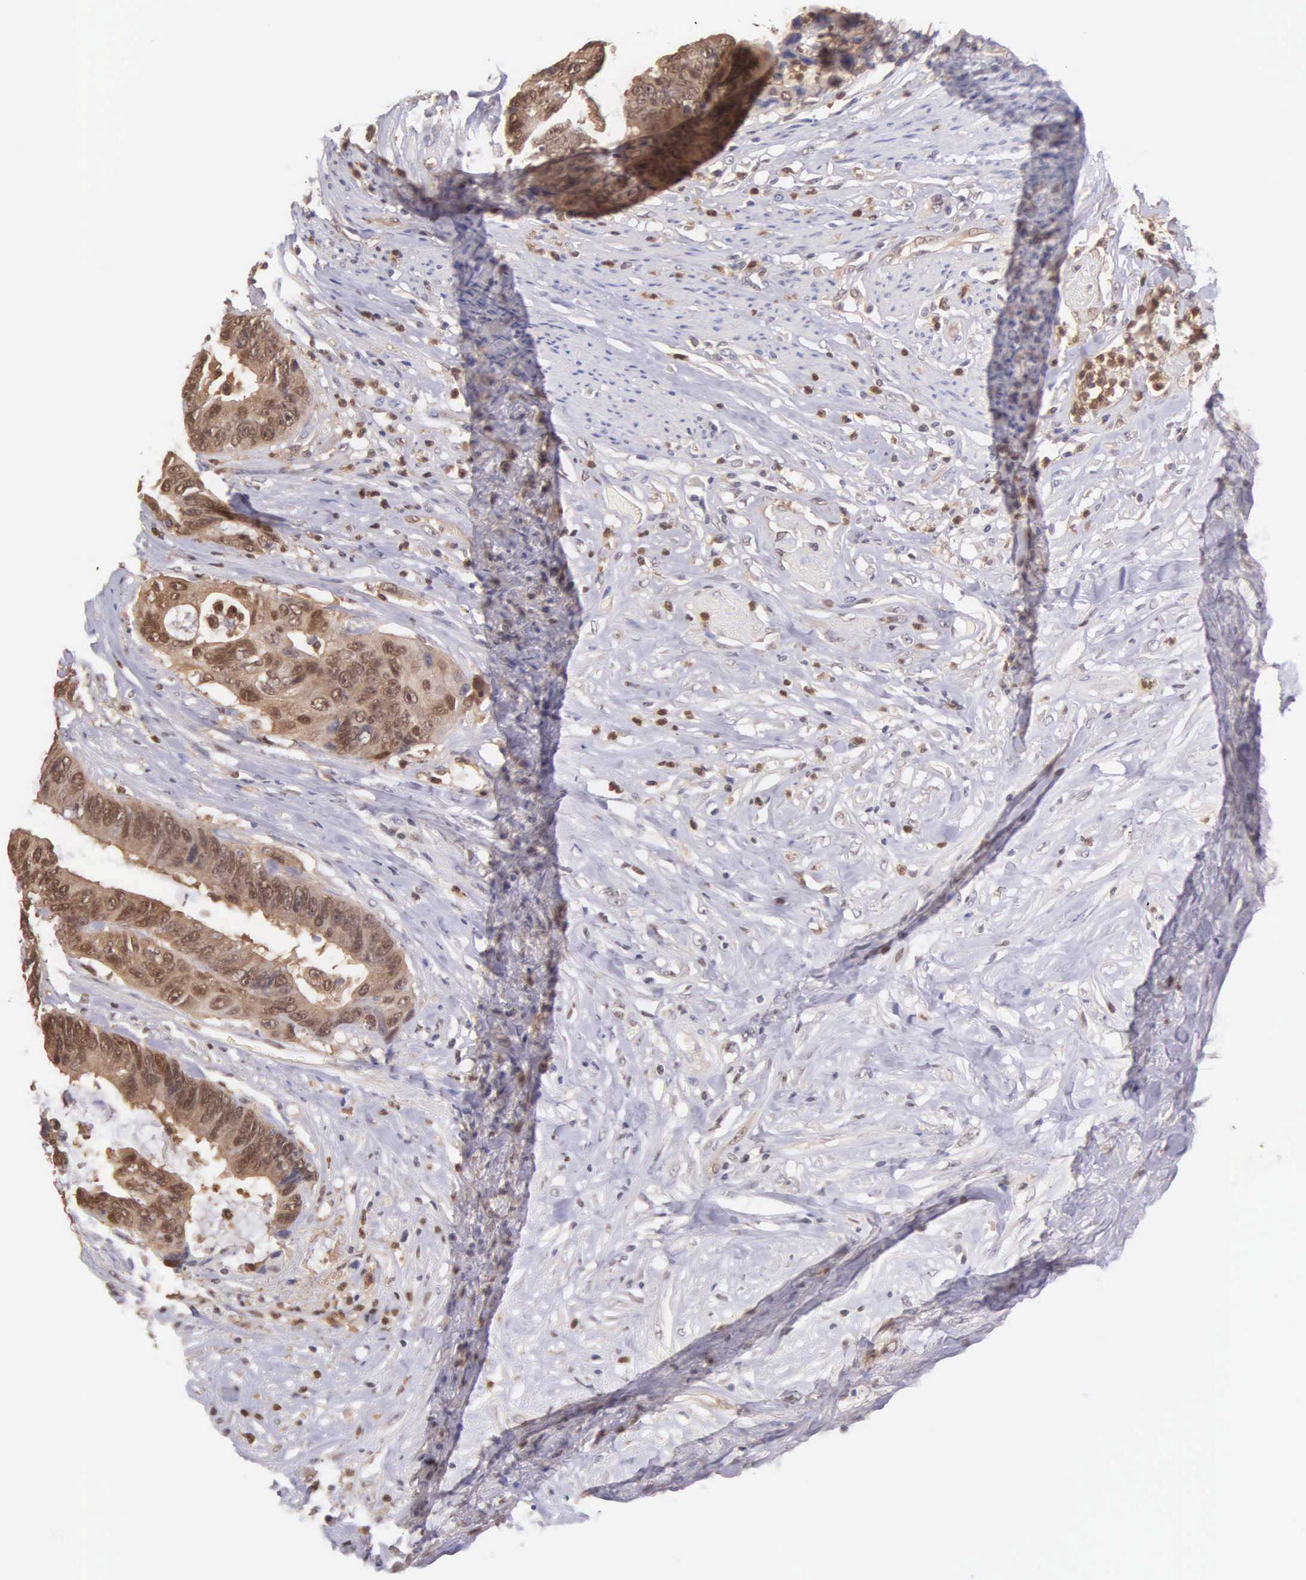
{"staining": {"intensity": "moderate", "quantity": ">75%", "location": "cytoplasmic/membranous"}, "tissue": "colorectal cancer", "cell_type": "Tumor cells", "image_type": "cancer", "snomed": [{"axis": "morphology", "description": "Adenocarcinoma, NOS"}, {"axis": "topography", "description": "Rectum"}], "caption": "Protein staining demonstrates moderate cytoplasmic/membranous expression in approximately >75% of tumor cells in adenocarcinoma (colorectal).", "gene": "BID", "patient": {"sex": "female", "age": 65}}